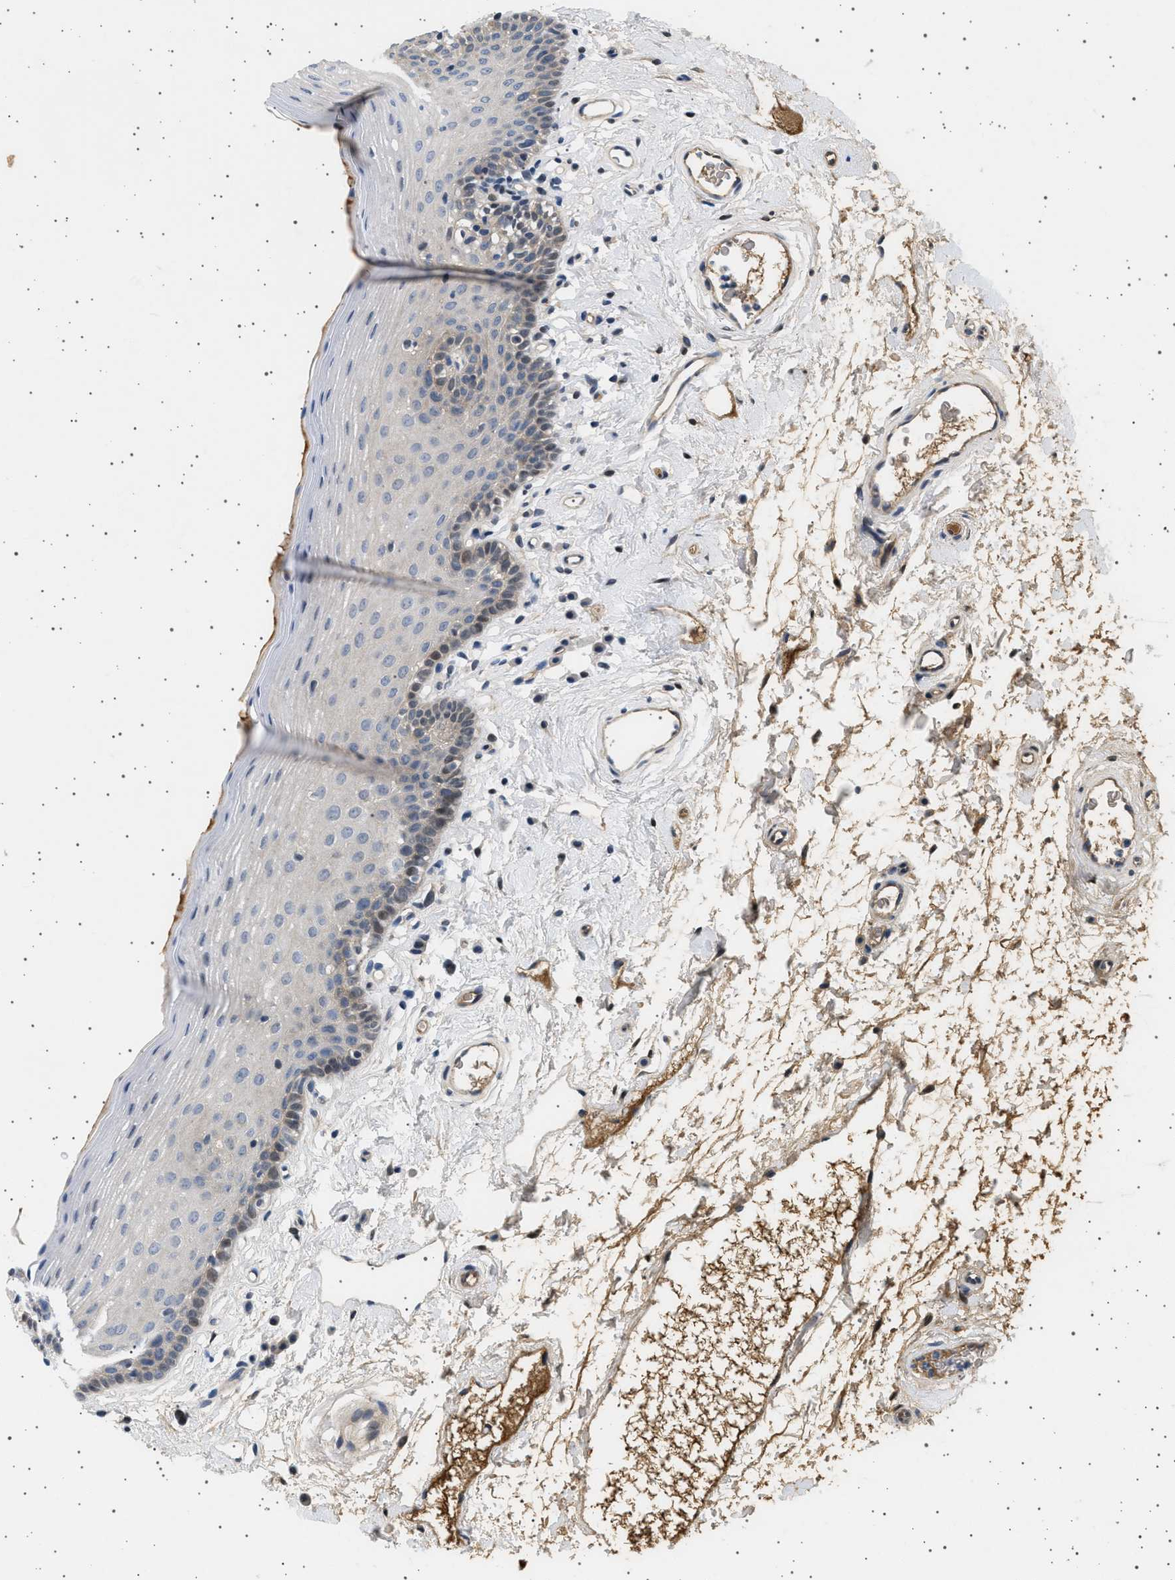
{"staining": {"intensity": "weak", "quantity": "<25%", "location": "cytoplasmic/membranous"}, "tissue": "oral mucosa", "cell_type": "Squamous epithelial cells", "image_type": "normal", "snomed": [{"axis": "morphology", "description": "Normal tissue, NOS"}, {"axis": "topography", "description": "Oral tissue"}], "caption": "High power microscopy image of an immunohistochemistry histopathology image of unremarkable oral mucosa, revealing no significant expression in squamous epithelial cells.", "gene": "PLPP6", "patient": {"sex": "male", "age": 66}}